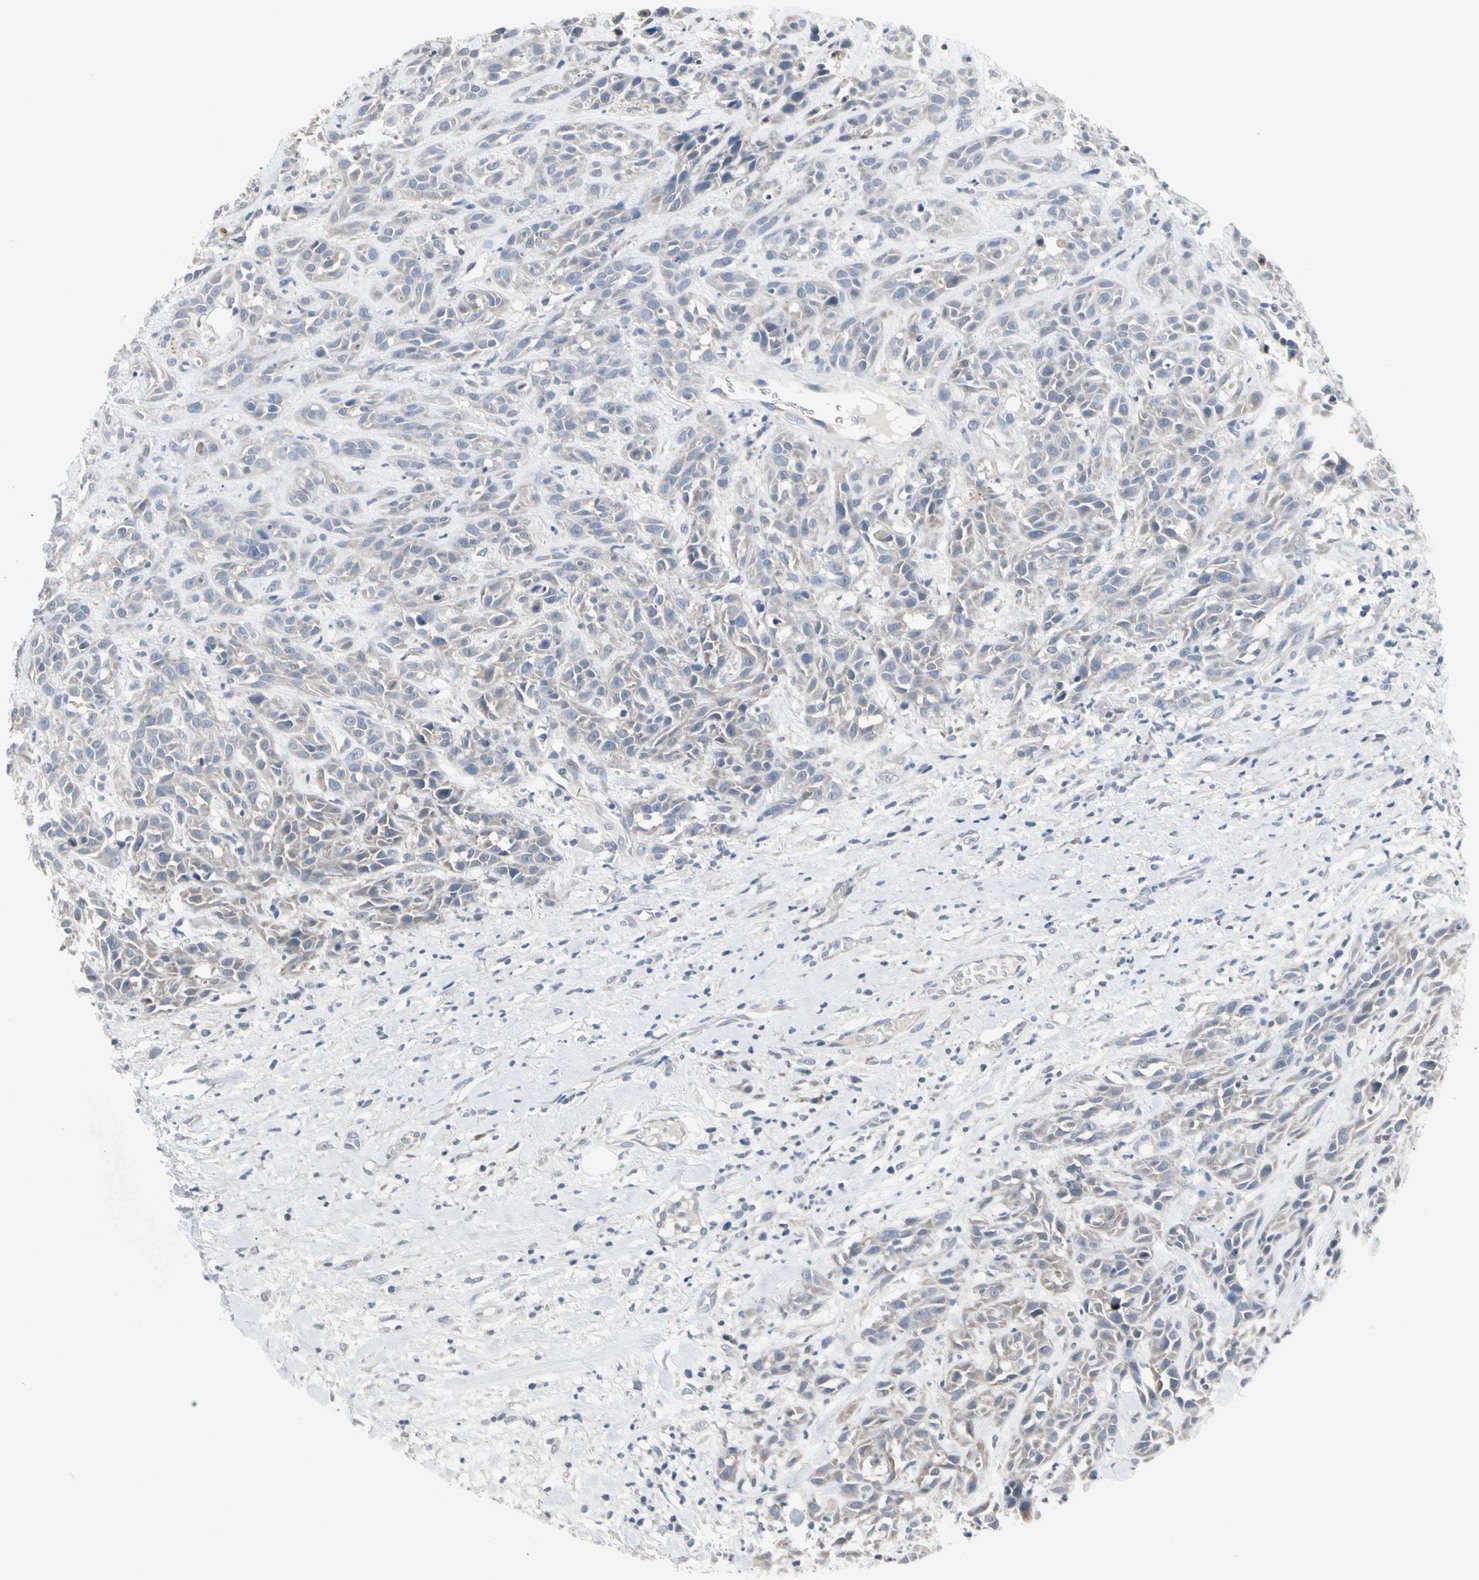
{"staining": {"intensity": "weak", "quantity": ">75%", "location": "cytoplasmic/membranous"}, "tissue": "head and neck cancer", "cell_type": "Tumor cells", "image_type": "cancer", "snomed": [{"axis": "morphology", "description": "Normal tissue, NOS"}, {"axis": "morphology", "description": "Squamous cell carcinoma, NOS"}, {"axis": "topography", "description": "Cartilage tissue"}, {"axis": "topography", "description": "Head-Neck"}], "caption": "Protein staining exhibits weak cytoplasmic/membranous positivity in approximately >75% of tumor cells in head and neck cancer.", "gene": "SV2A", "patient": {"sex": "male", "age": 62}}